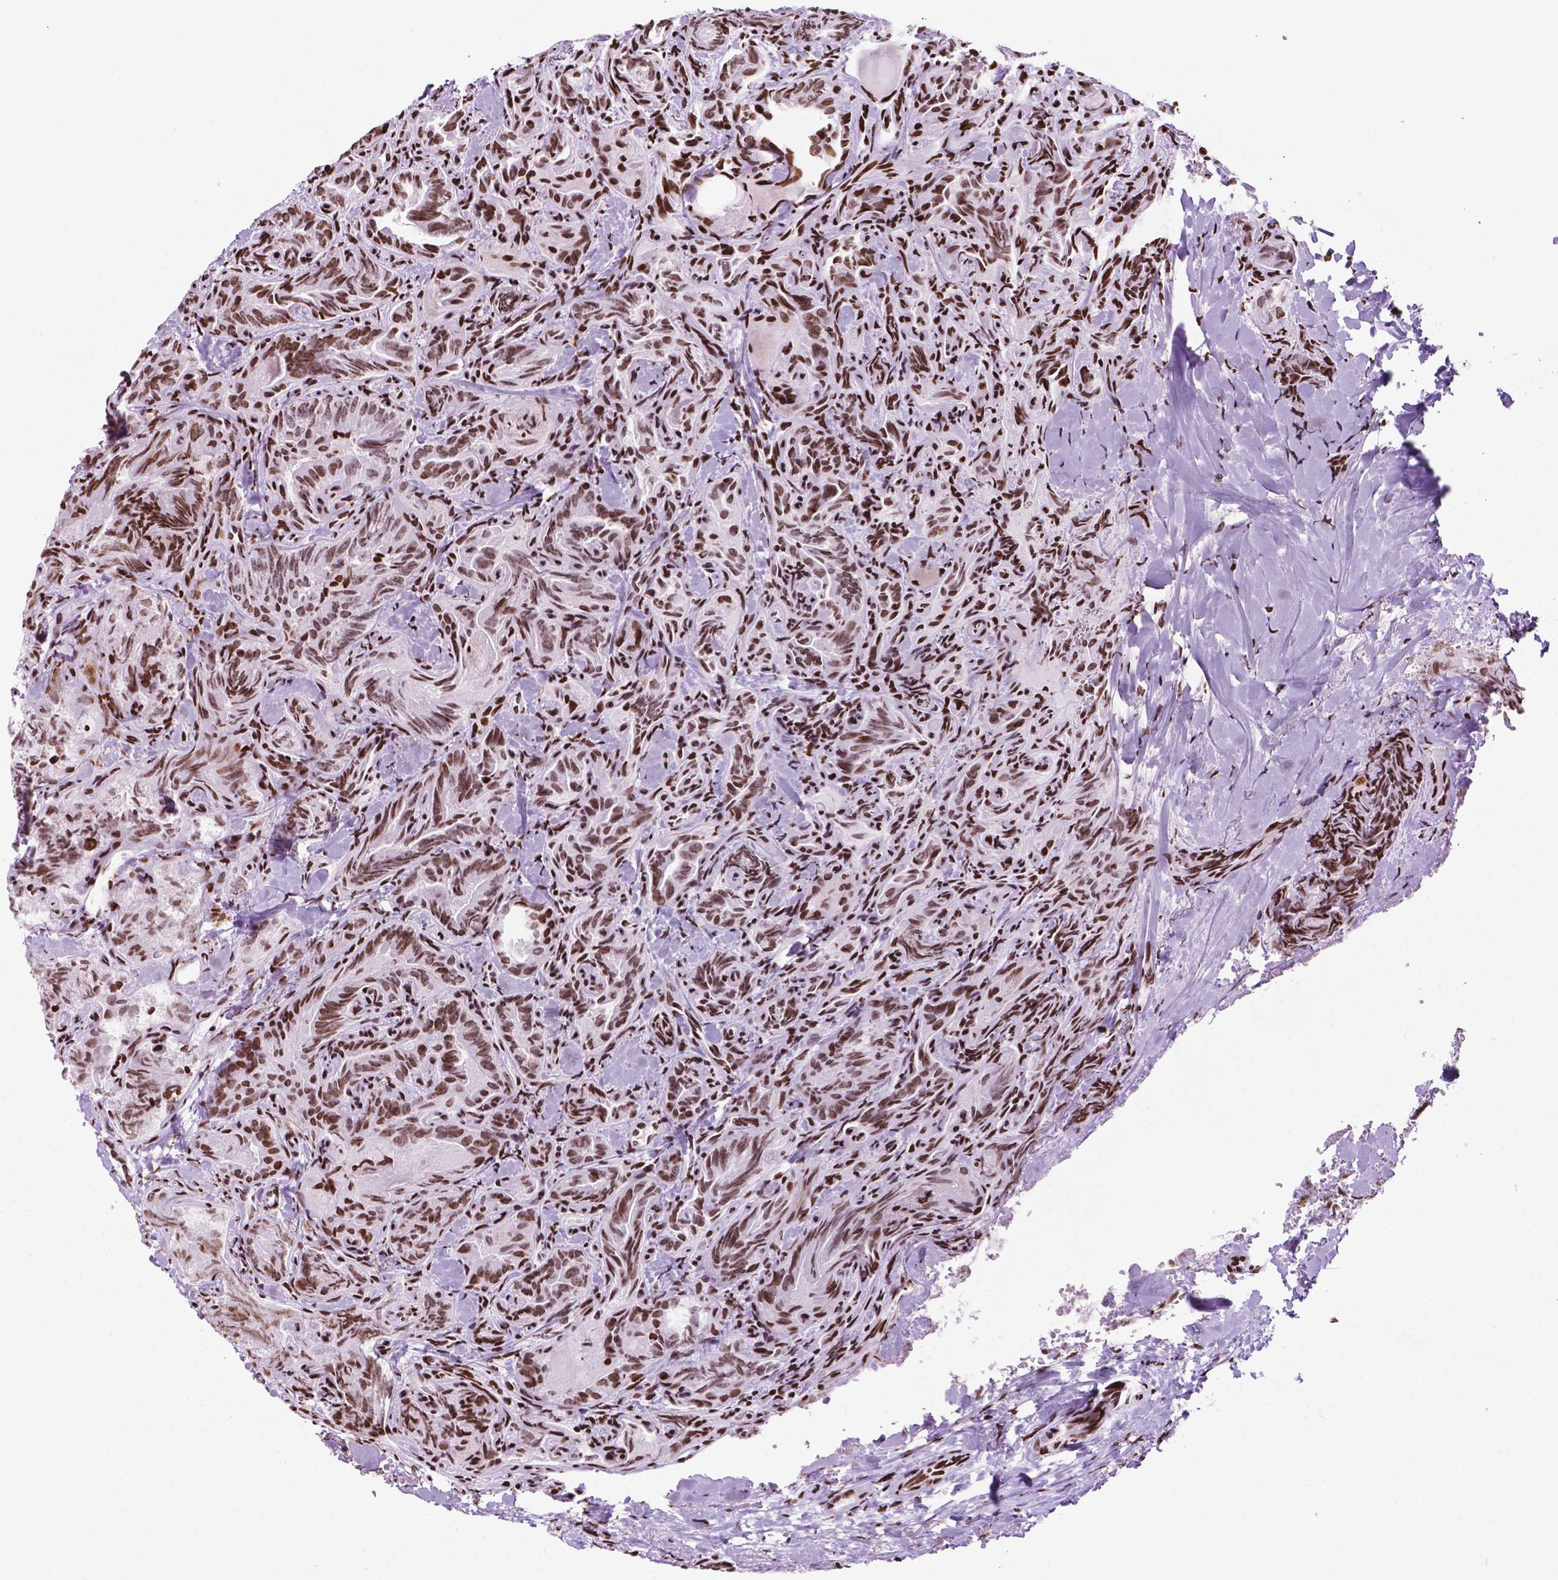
{"staining": {"intensity": "moderate", "quantity": ">75%", "location": "nuclear"}, "tissue": "thyroid cancer", "cell_type": "Tumor cells", "image_type": "cancer", "snomed": [{"axis": "morphology", "description": "Papillary adenocarcinoma, NOS"}, {"axis": "topography", "description": "Thyroid gland"}], "caption": "This is a histology image of immunohistochemistry staining of papillary adenocarcinoma (thyroid), which shows moderate positivity in the nuclear of tumor cells.", "gene": "TMEM250", "patient": {"sex": "female", "age": 75}}